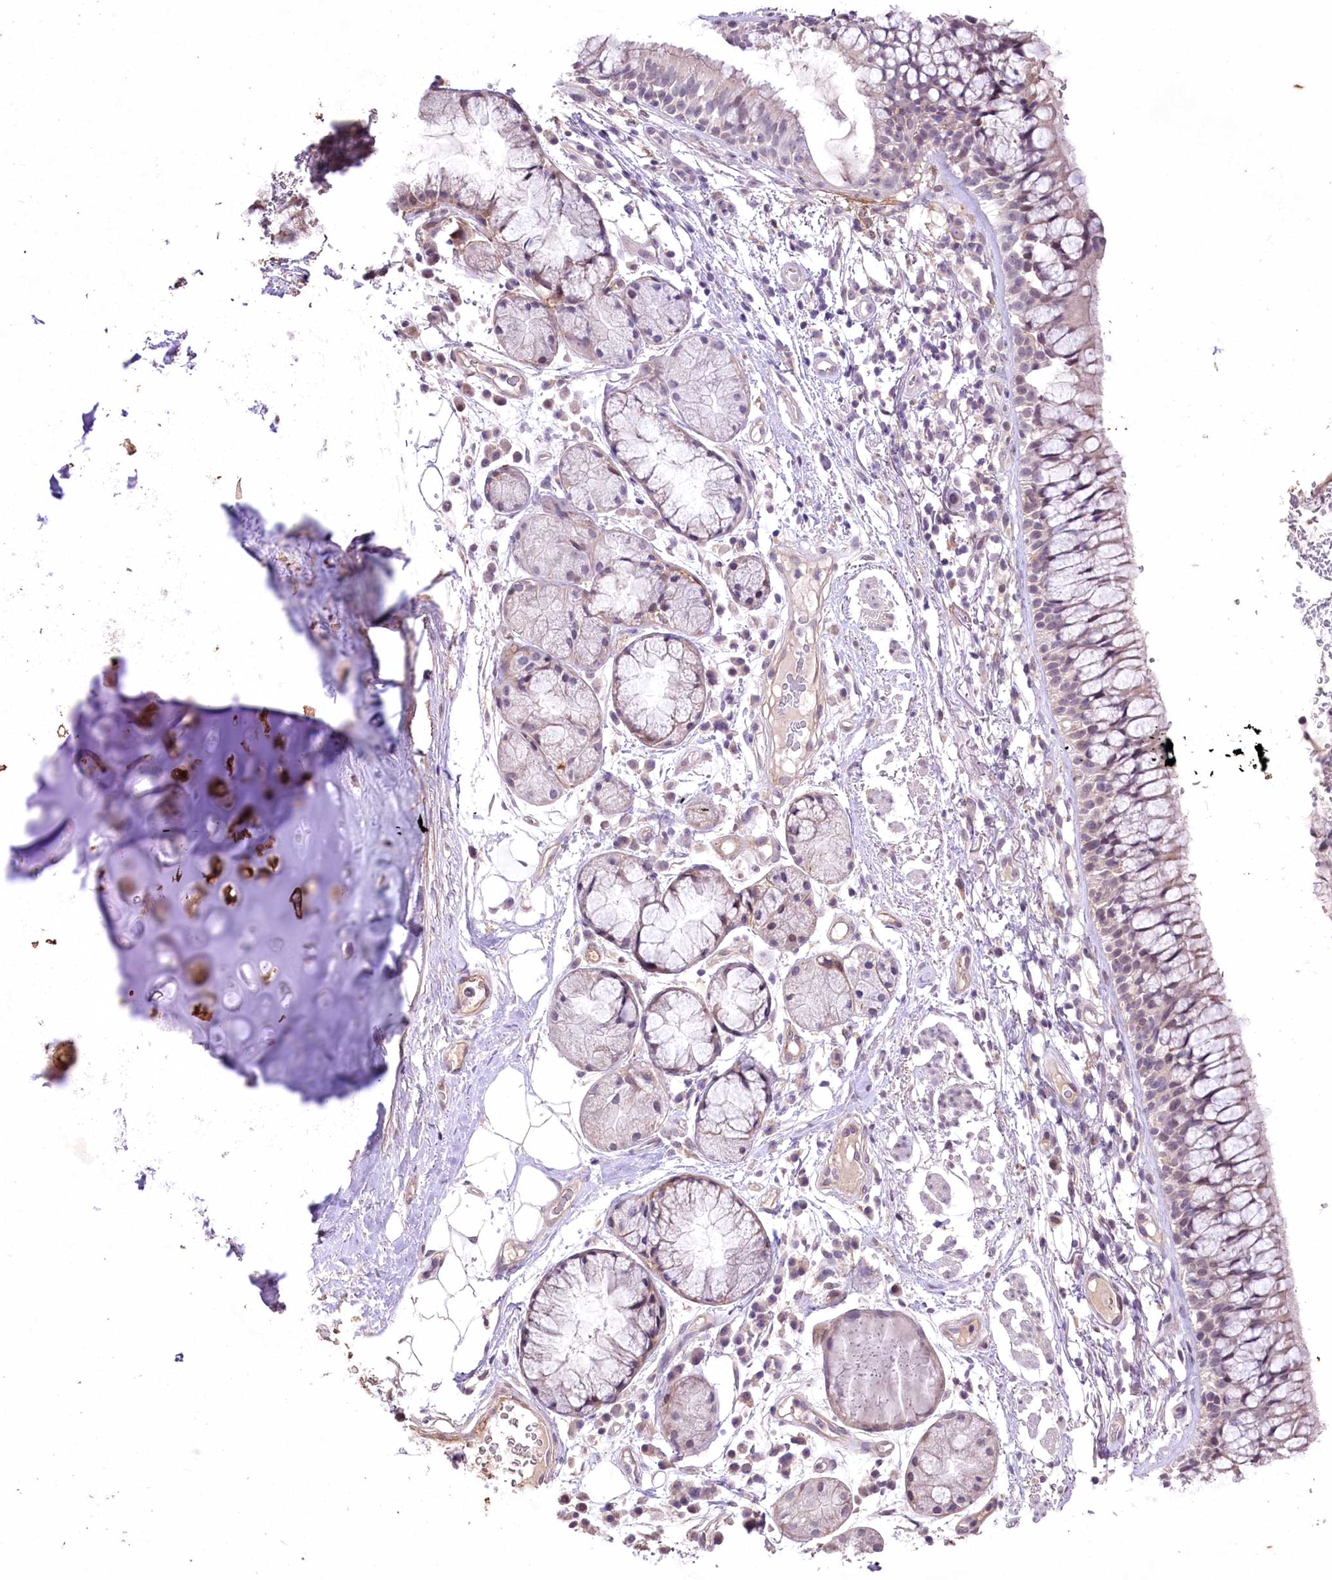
{"staining": {"intensity": "negative", "quantity": "none", "location": "none"}, "tissue": "bronchus", "cell_type": "Respiratory epithelial cells", "image_type": "normal", "snomed": [{"axis": "morphology", "description": "Normal tissue, NOS"}, {"axis": "topography", "description": "Cartilage tissue"}, {"axis": "topography", "description": "Bronchus"}], "caption": "Respiratory epithelial cells show no significant expression in unremarkable bronchus. Nuclei are stained in blue.", "gene": "ENPP1", "patient": {"sex": "female", "age": 73}}